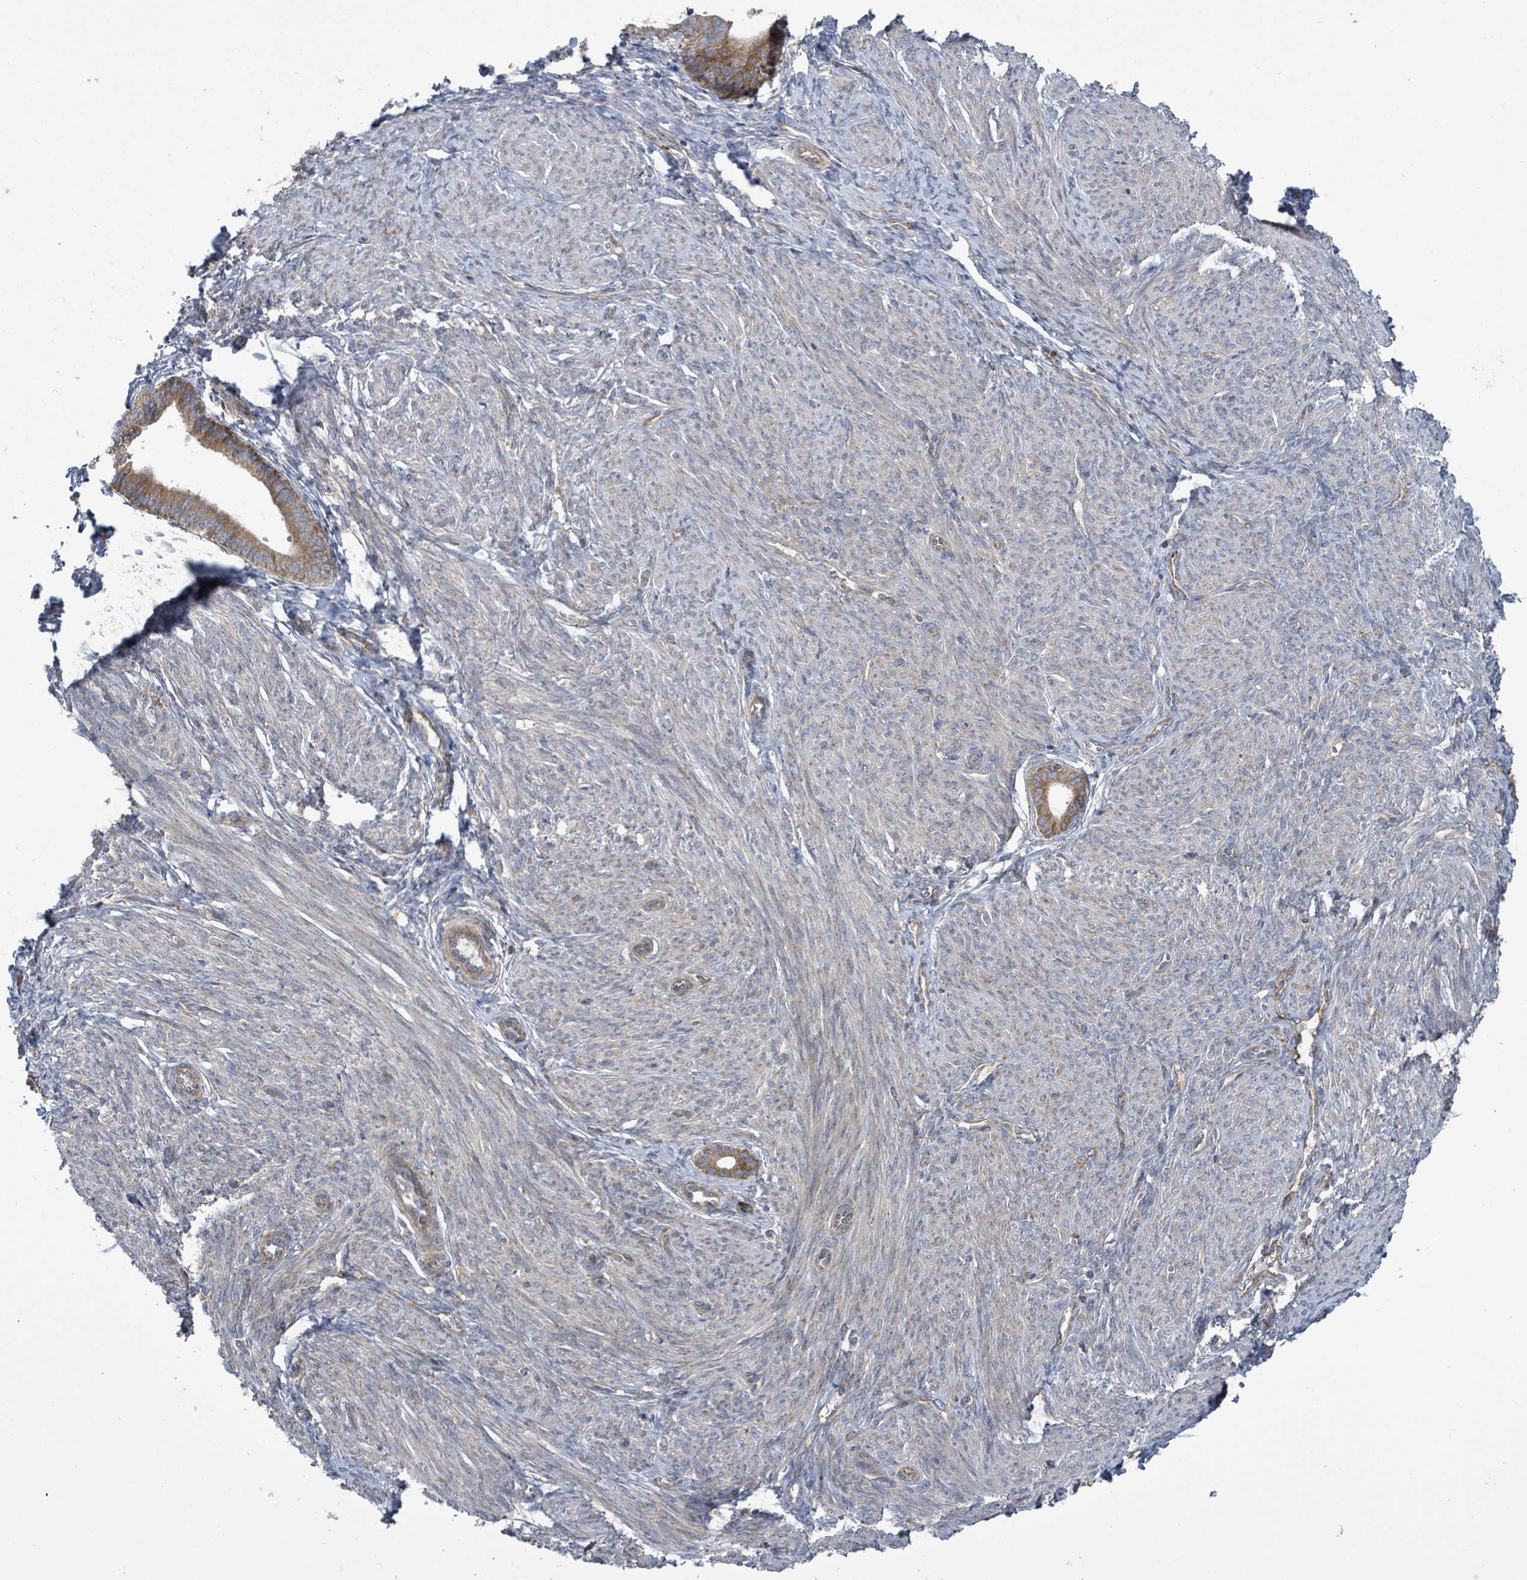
{"staining": {"intensity": "moderate", "quantity": ">75%", "location": "cytoplasmic/membranous"}, "tissue": "endometrial cancer", "cell_type": "Tumor cells", "image_type": "cancer", "snomed": [{"axis": "morphology", "description": "Adenocarcinoma, NOS"}, {"axis": "topography", "description": "Endometrium"}], "caption": "About >75% of tumor cells in endometrial adenocarcinoma reveal moderate cytoplasmic/membranous protein expression as visualized by brown immunohistochemical staining.", "gene": "NOMO1", "patient": {"sex": "female", "age": 87}}